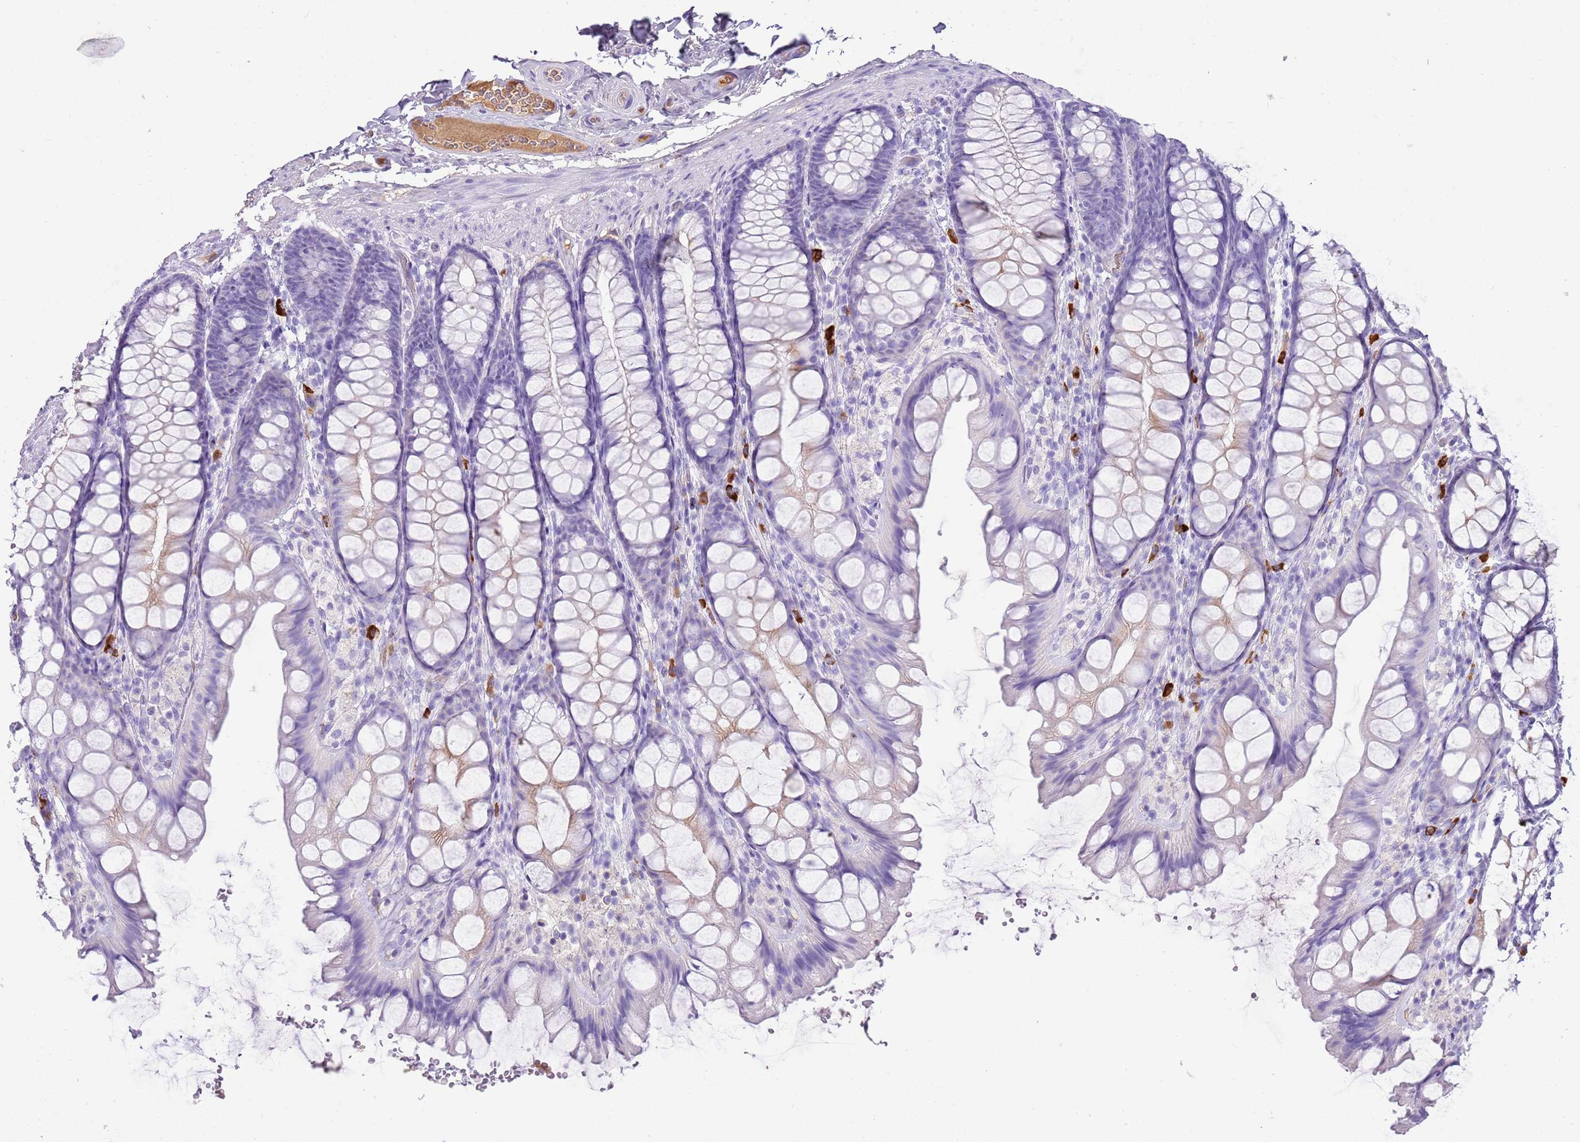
{"staining": {"intensity": "negative", "quantity": "none", "location": "none"}, "tissue": "colon", "cell_type": "Endothelial cells", "image_type": "normal", "snomed": [{"axis": "morphology", "description": "Normal tissue, NOS"}, {"axis": "topography", "description": "Colon"}], "caption": "Immunohistochemical staining of unremarkable human colon shows no significant positivity in endothelial cells. The staining is performed using DAB brown chromogen with nuclei counter-stained in using hematoxylin.", "gene": "IGKV3", "patient": {"sex": "male", "age": 47}}